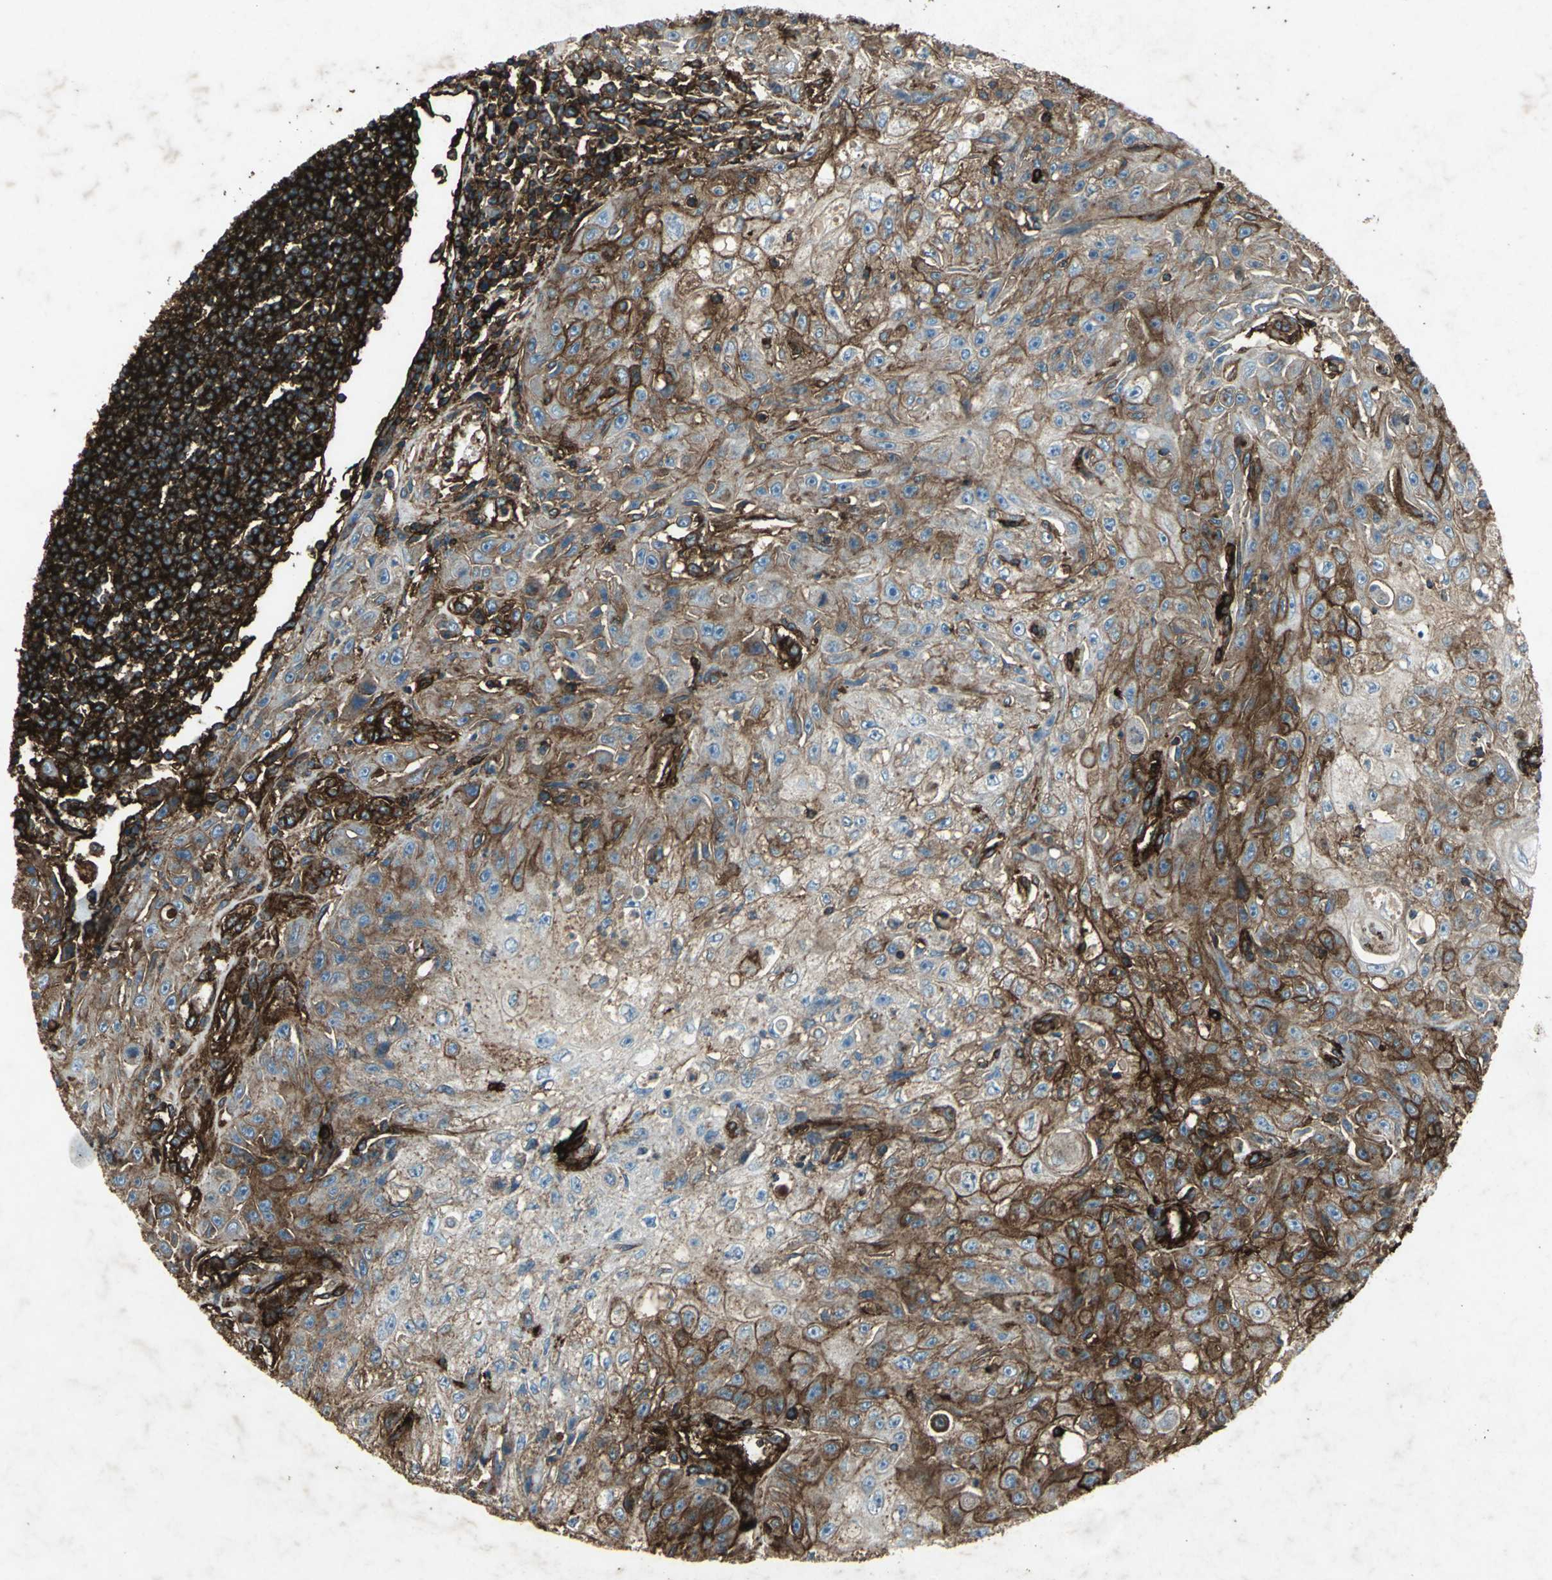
{"staining": {"intensity": "moderate", "quantity": ">75%", "location": "cytoplasmic/membranous"}, "tissue": "skin cancer", "cell_type": "Tumor cells", "image_type": "cancer", "snomed": [{"axis": "morphology", "description": "Squamous cell carcinoma, NOS"}, {"axis": "topography", "description": "Skin"}], "caption": "The immunohistochemical stain shows moderate cytoplasmic/membranous positivity in tumor cells of squamous cell carcinoma (skin) tissue.", "gene": "CCR6", "patient": {"sex": "male", "age": 75}}